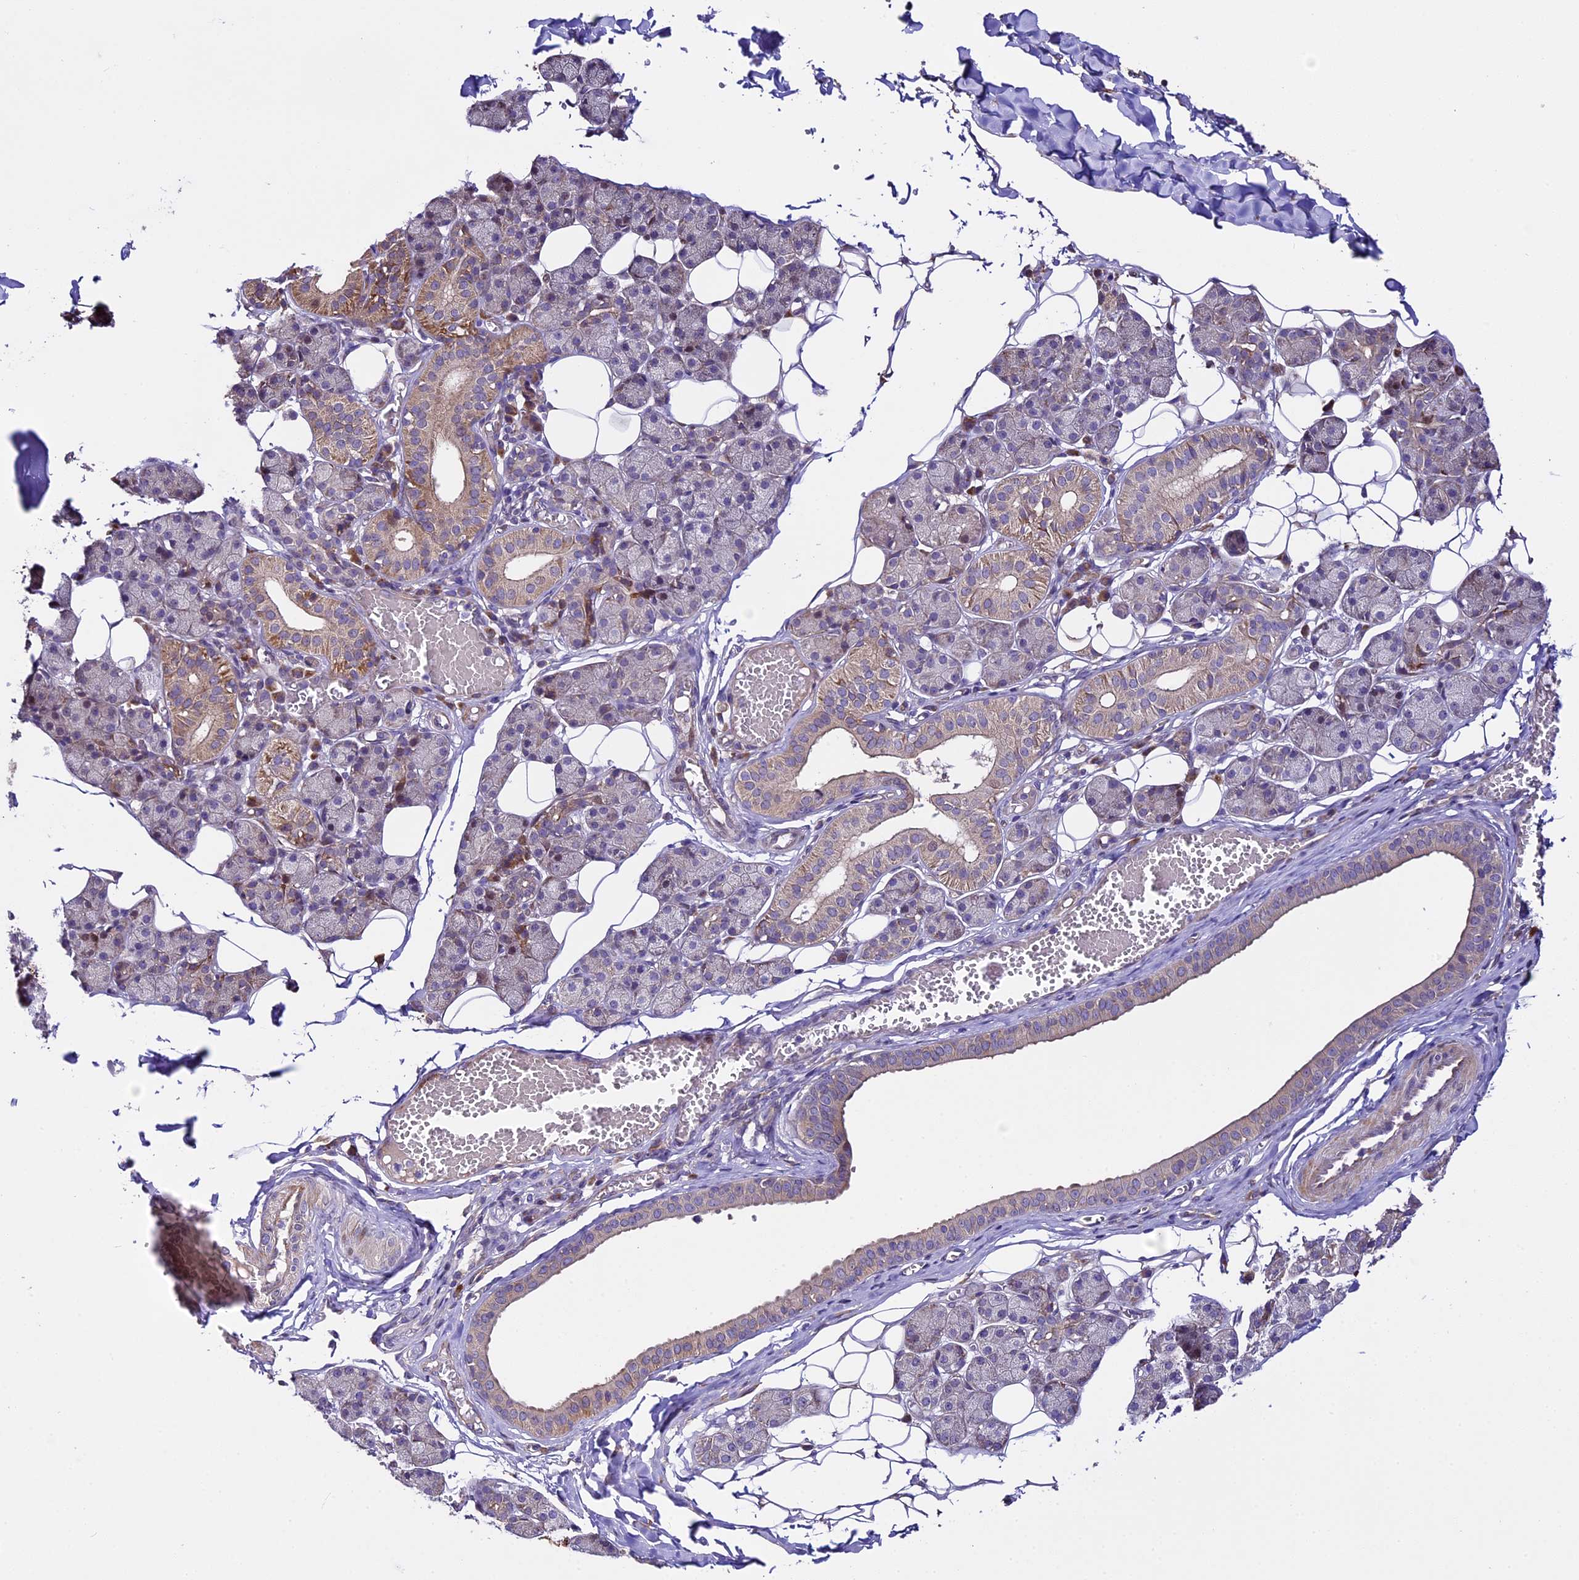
{"staining": {"intensity": "weak", "quantity": "25%-75%", "location": "cytoplasmic/membranous"}, "tissue": "salivary gland", "cell_type": "Glandular cells", "image_type": "normal", "snomed": [{"axis": "morphology", "description": "Normal tissue, NOS"}, {"axis": "topography", "description": "Salivary gland"}], "caption": "An immunohistochemistry histopathology image of unremarkable tissue is shown. Protein staining in brown labels weak cytoplasmic/membranous positivity in salivary gland within glandular cells. The protein of interest is shown in brown color, while the nuclei are stained blue.", "gene": "SPIRE1", "patient": {"sex": "female", "age": 33}}